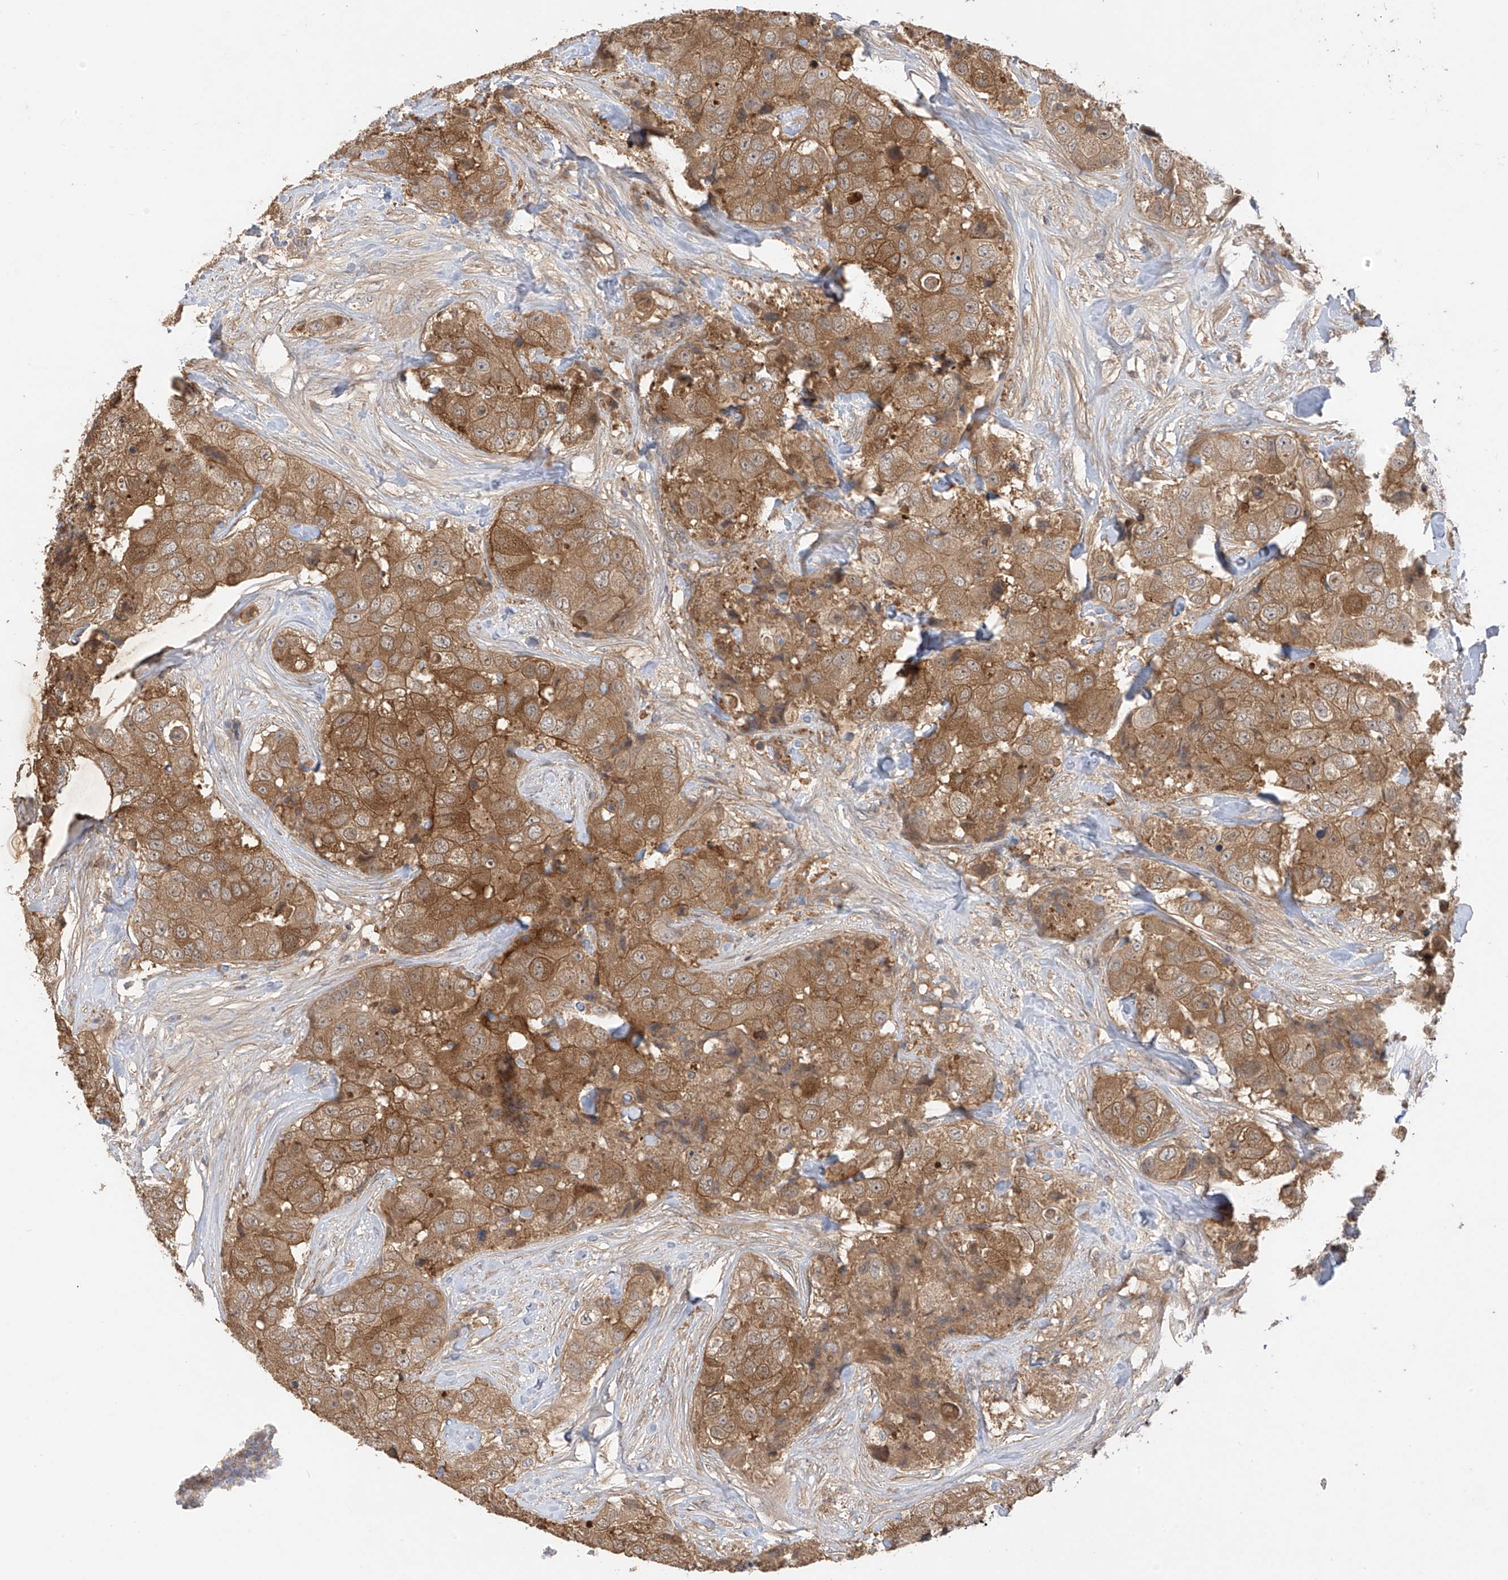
{"staining": {"intensity": "moderate", "quantity": ">75%", "location": "cytoplasmic/membranous"}, "tissue": "breast cancer", "cell_type": "Tumor cells", "image_type": "cancer", "snomed": [{"axis": "morphology", "description": "Duct carcinoma"}, {"axis": "topography", "description": "Breast"}], "caption": "Tumor cells display medium levels of moderate cytoplasmic/membranous expression in about >75% of cells in human breast cancer (intraductal carcinoma).", "gene": "CACNA2D4", "patient": {"sex": "female", "age": 62}}